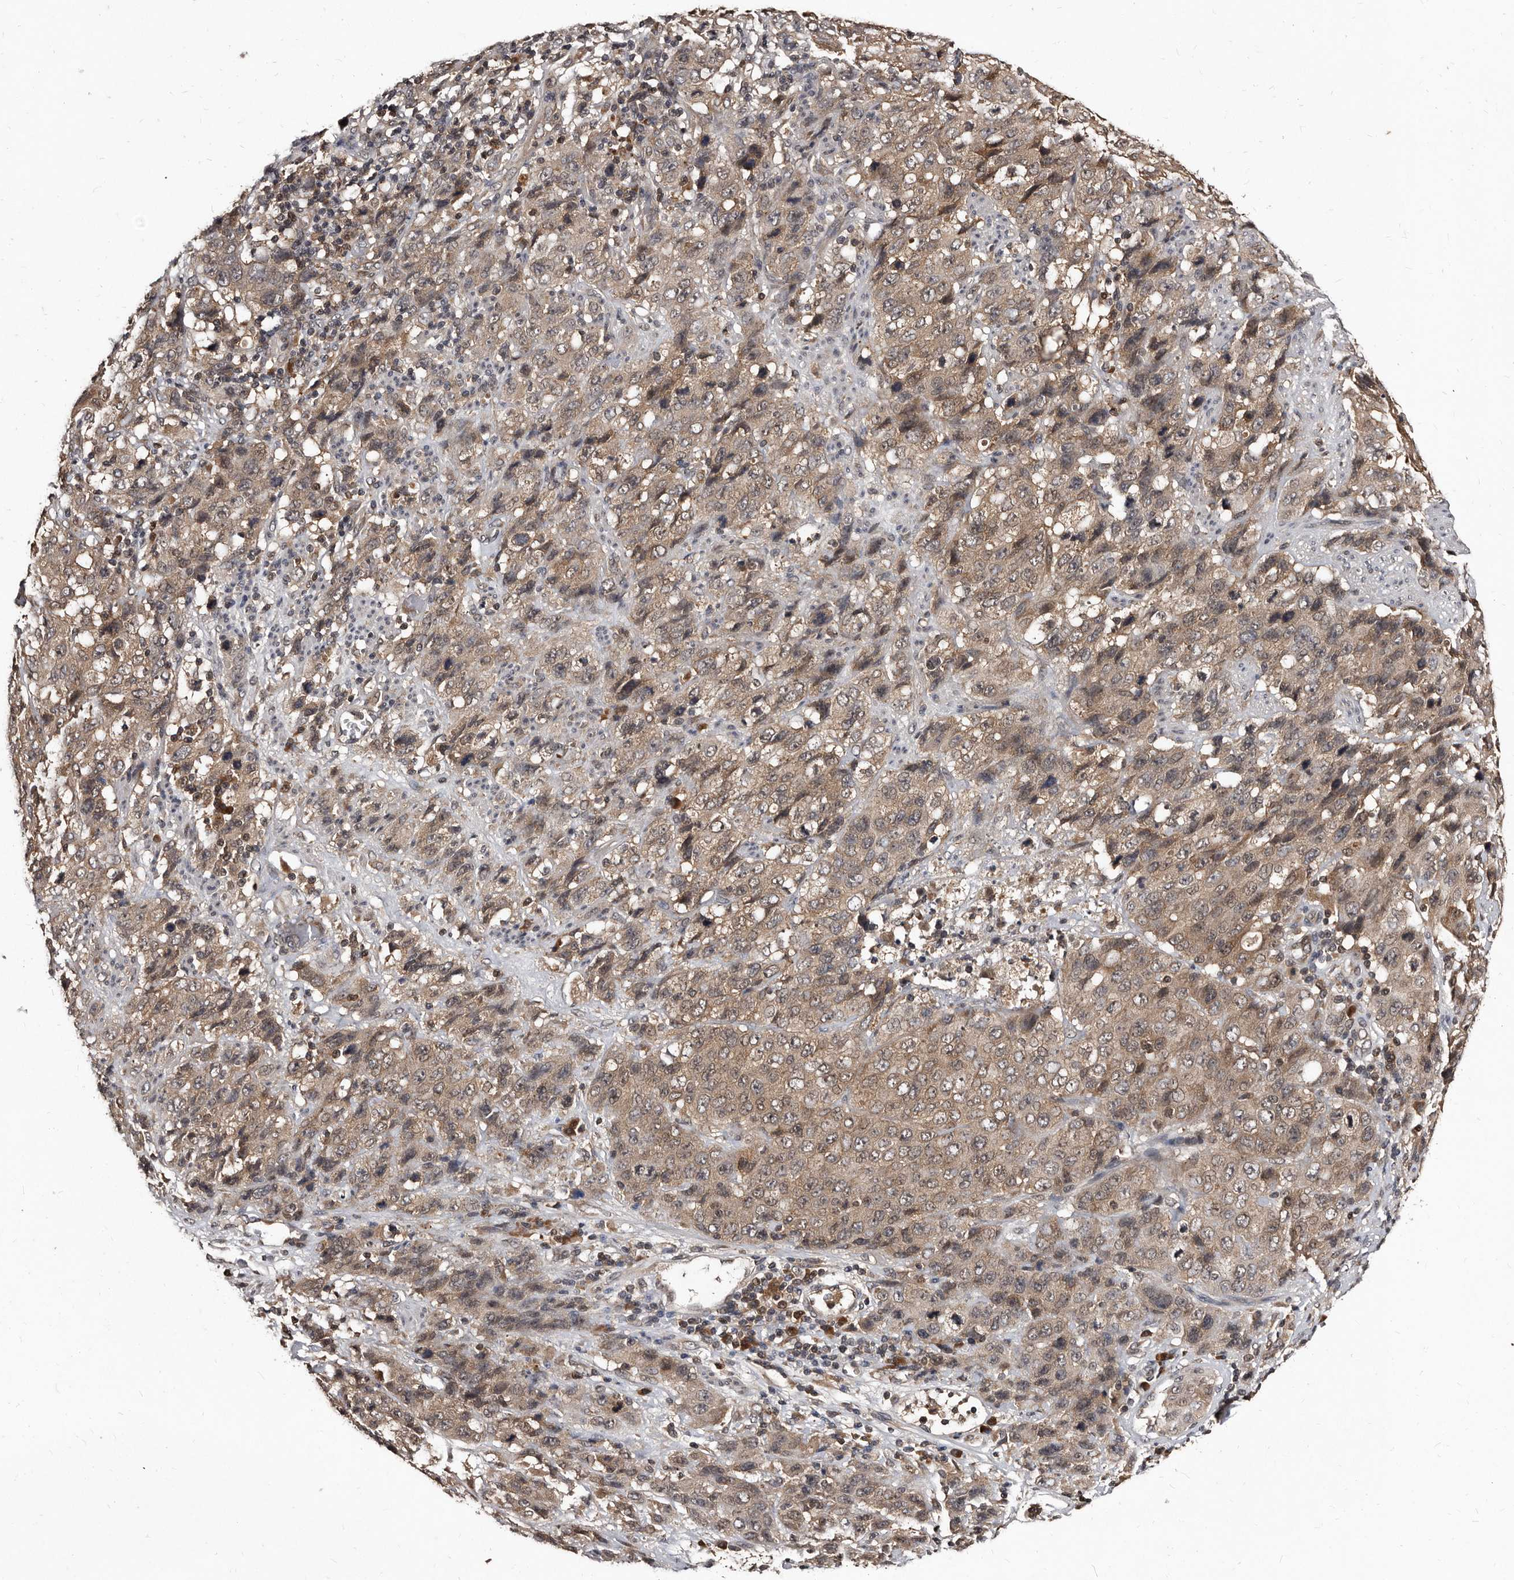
{"staining": {"intensity": "weak", "quantity": ">75%", "location": "cytoplasmic/membranous"}, "tissue": "stomach cancer", "cell_type": "Tumor cells", "image_type": "cancer", "snomed": [{"axis": "morphology", "description": "Adenocarcinoma, NOS"}, {"axis": "topography", "description": "Stomach"}], "caption": "Tumor cells reveal weak cytoplasmic/membranous positivity in approximately >75% of cells in adenocarcinoma (stomach).", "gene": "PMVK", "patient": {"sex": "male", "age": 48}}